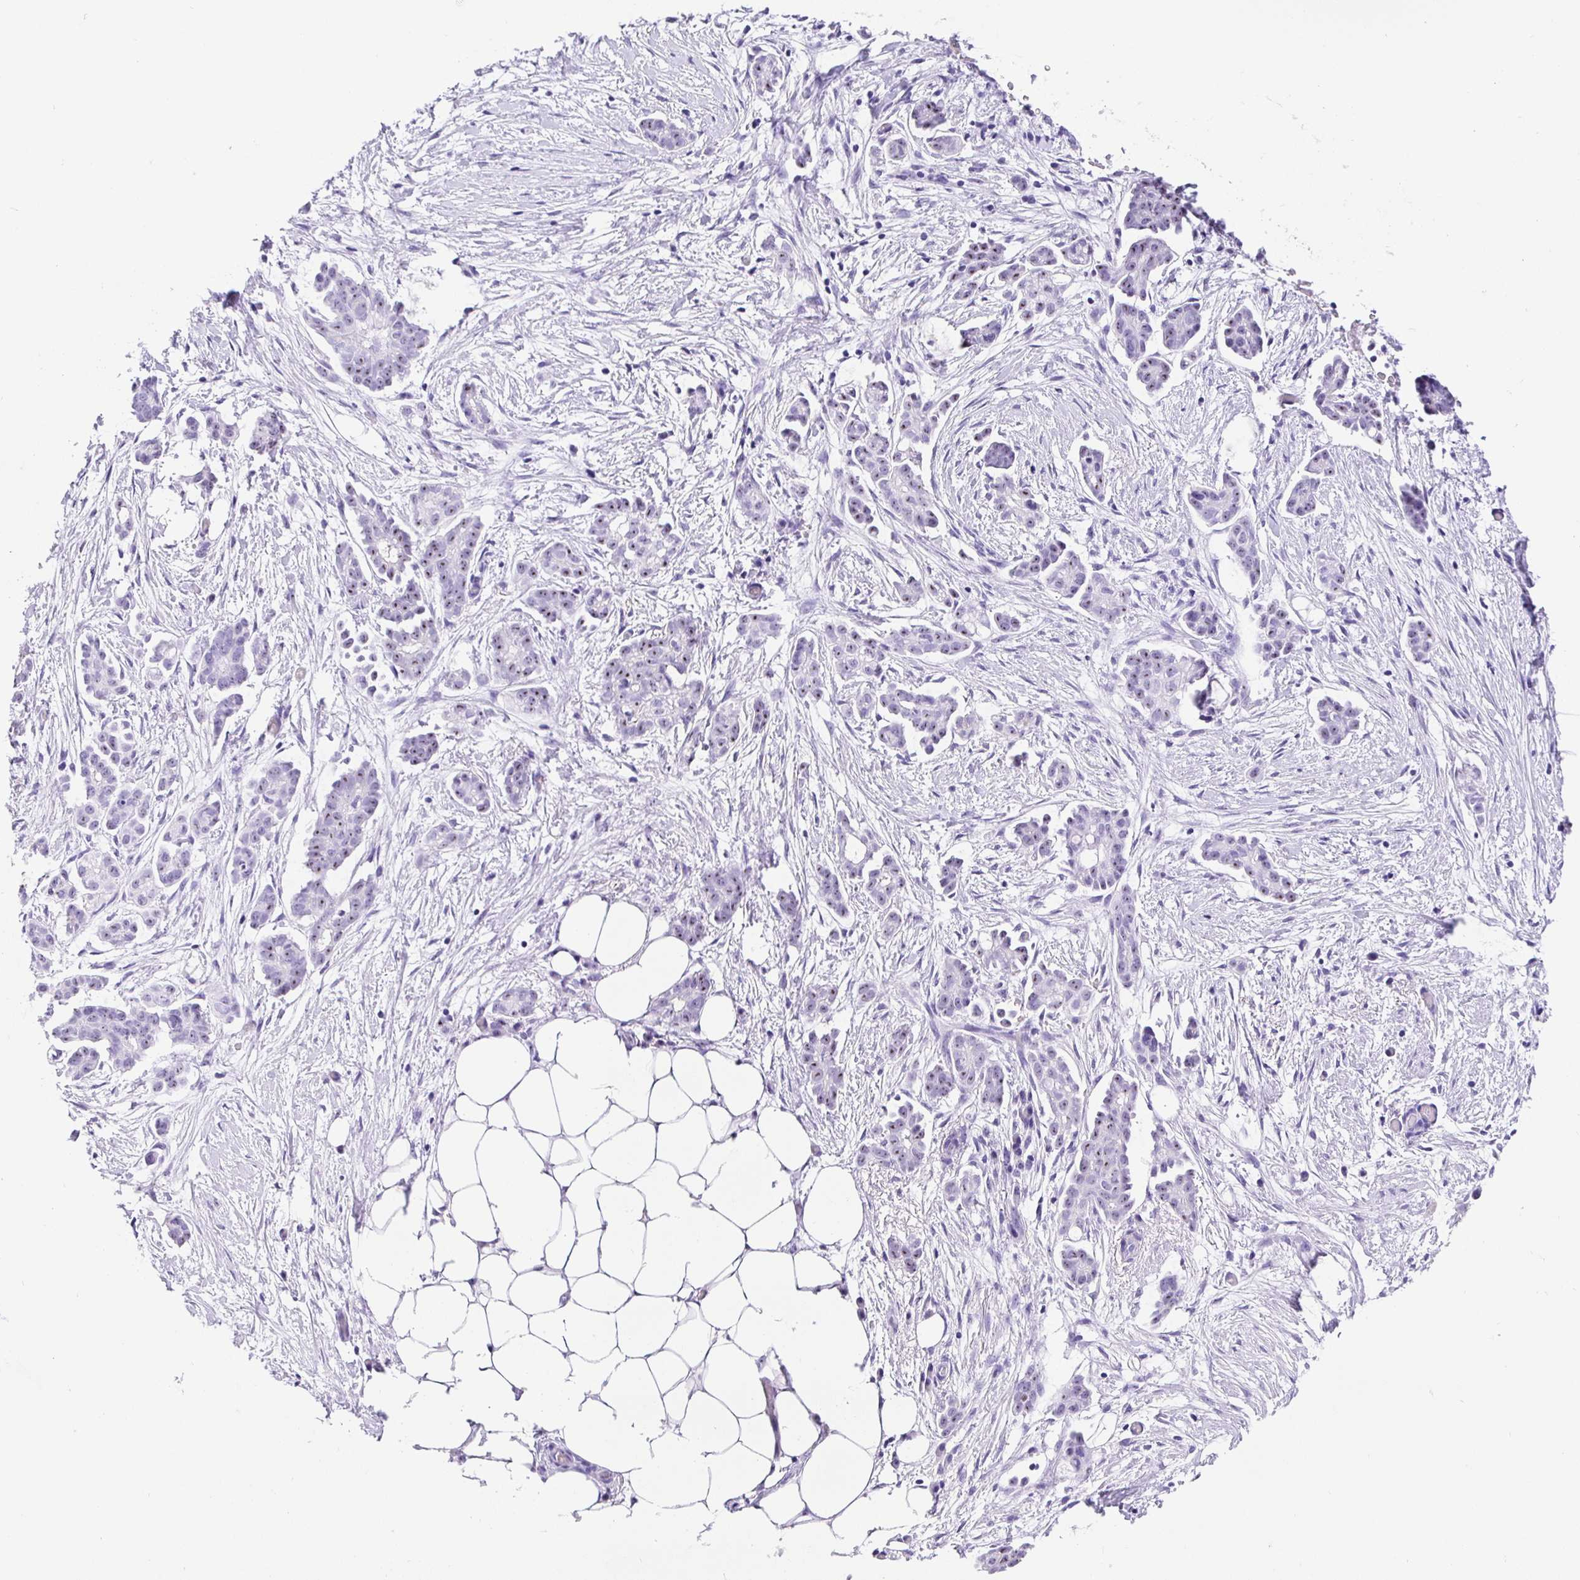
{"staining": {"intensity": "negative", "quantity": "none", "location": "none"}, "tissue": "ovarian cancer", "cell_type": "Tumor cells", "image_type": "cancer", "snomed": [{"axis": "morphology", "description": "Cystadenocarcinoma, serous, NOS"}, {"axis": "topography", "description": "Ovary"}], "caption": "Immunohistochemistry image of human serous cystadenocarcinoma (ovarian) stained for a protein (brown), which shows no expression in tumor cells. Nuclei are stained in blue.", "gene": "PRAMEF19", "patient": {"sex": "female", "age": 50}}